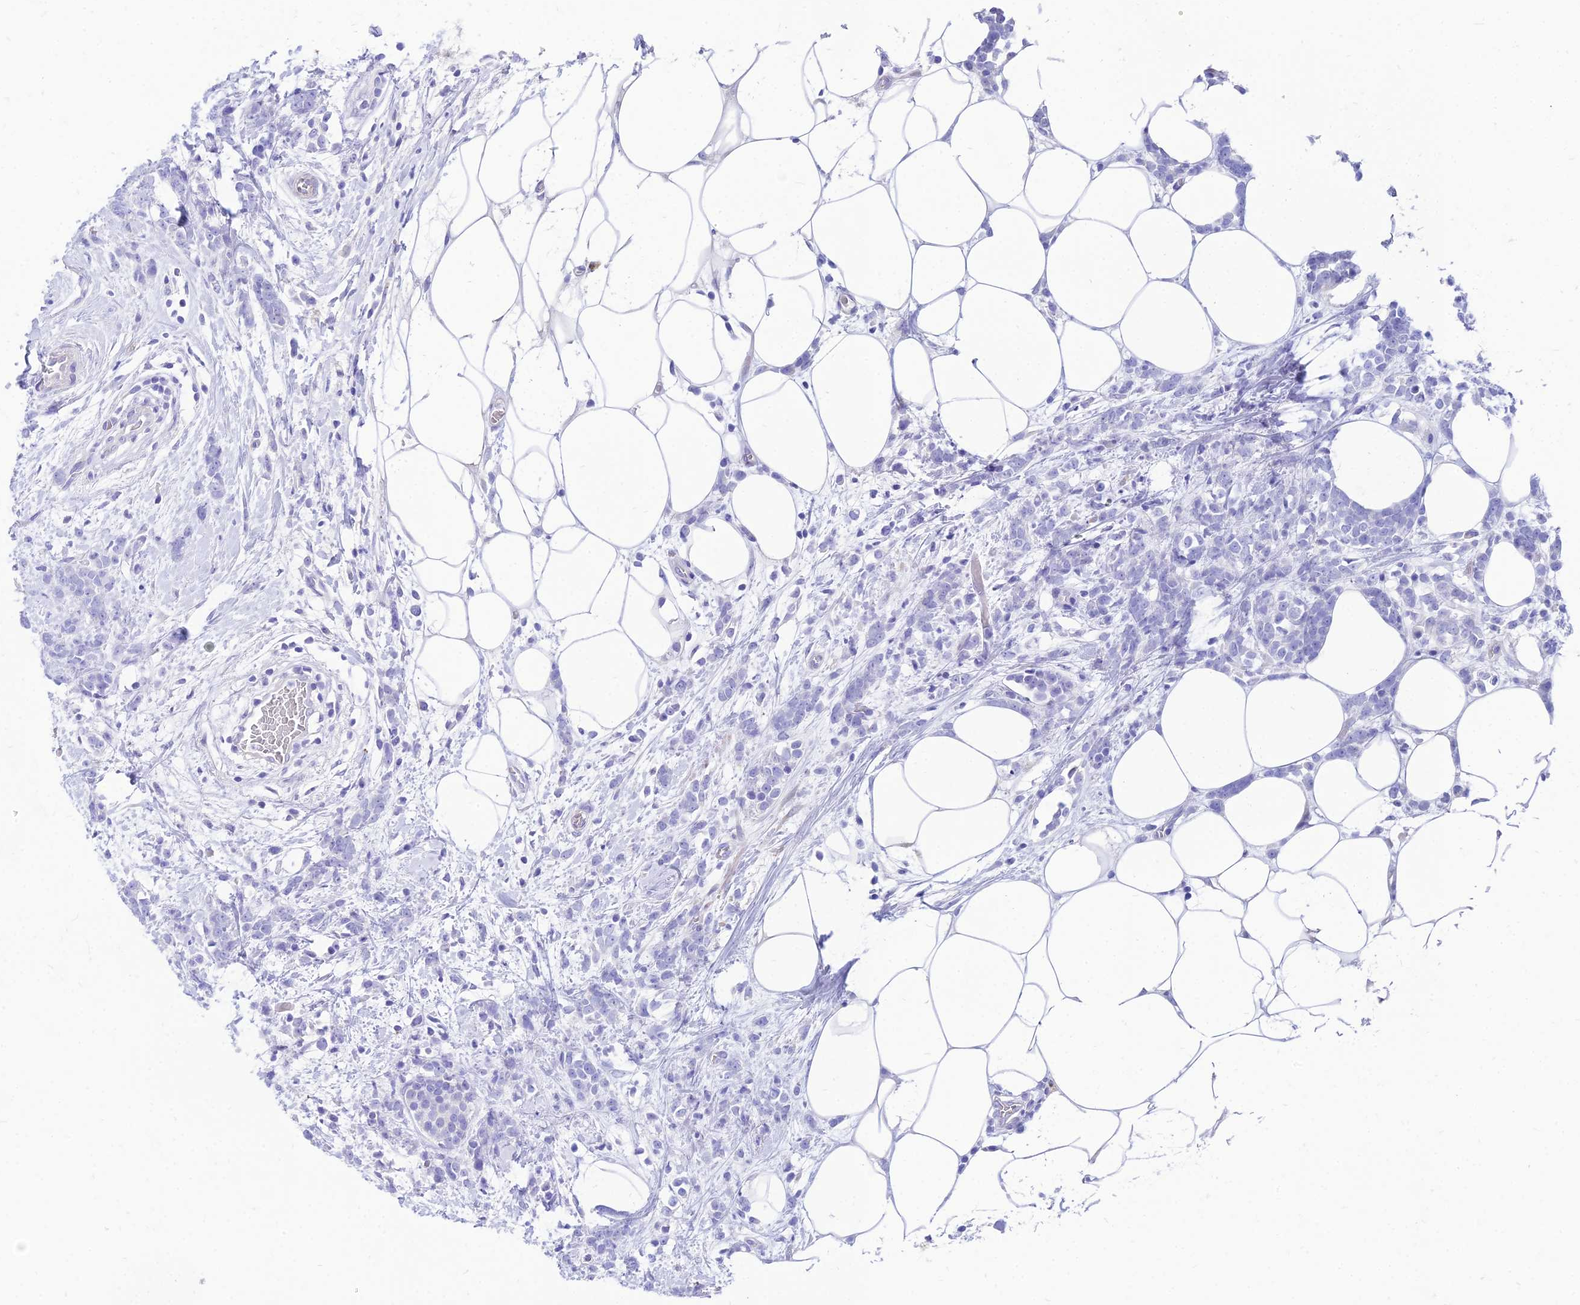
{"staining": {"intensity": "negative", "quantity": "none", "location": "none"}, "tissue": "breast cancer", "cell_type": "Tumor cells", "image_type": "cancer", "snomed": [{"axis": "morphology", "description": "Lobular carcinoma"}, {"axis": "topography", "description": "Breast"}], "caption": "There is no significant staining in tumor cells of lobular carcinoma (breast).", "gene": "TAC3", "patient": {"sex": "female", "age": 58}}